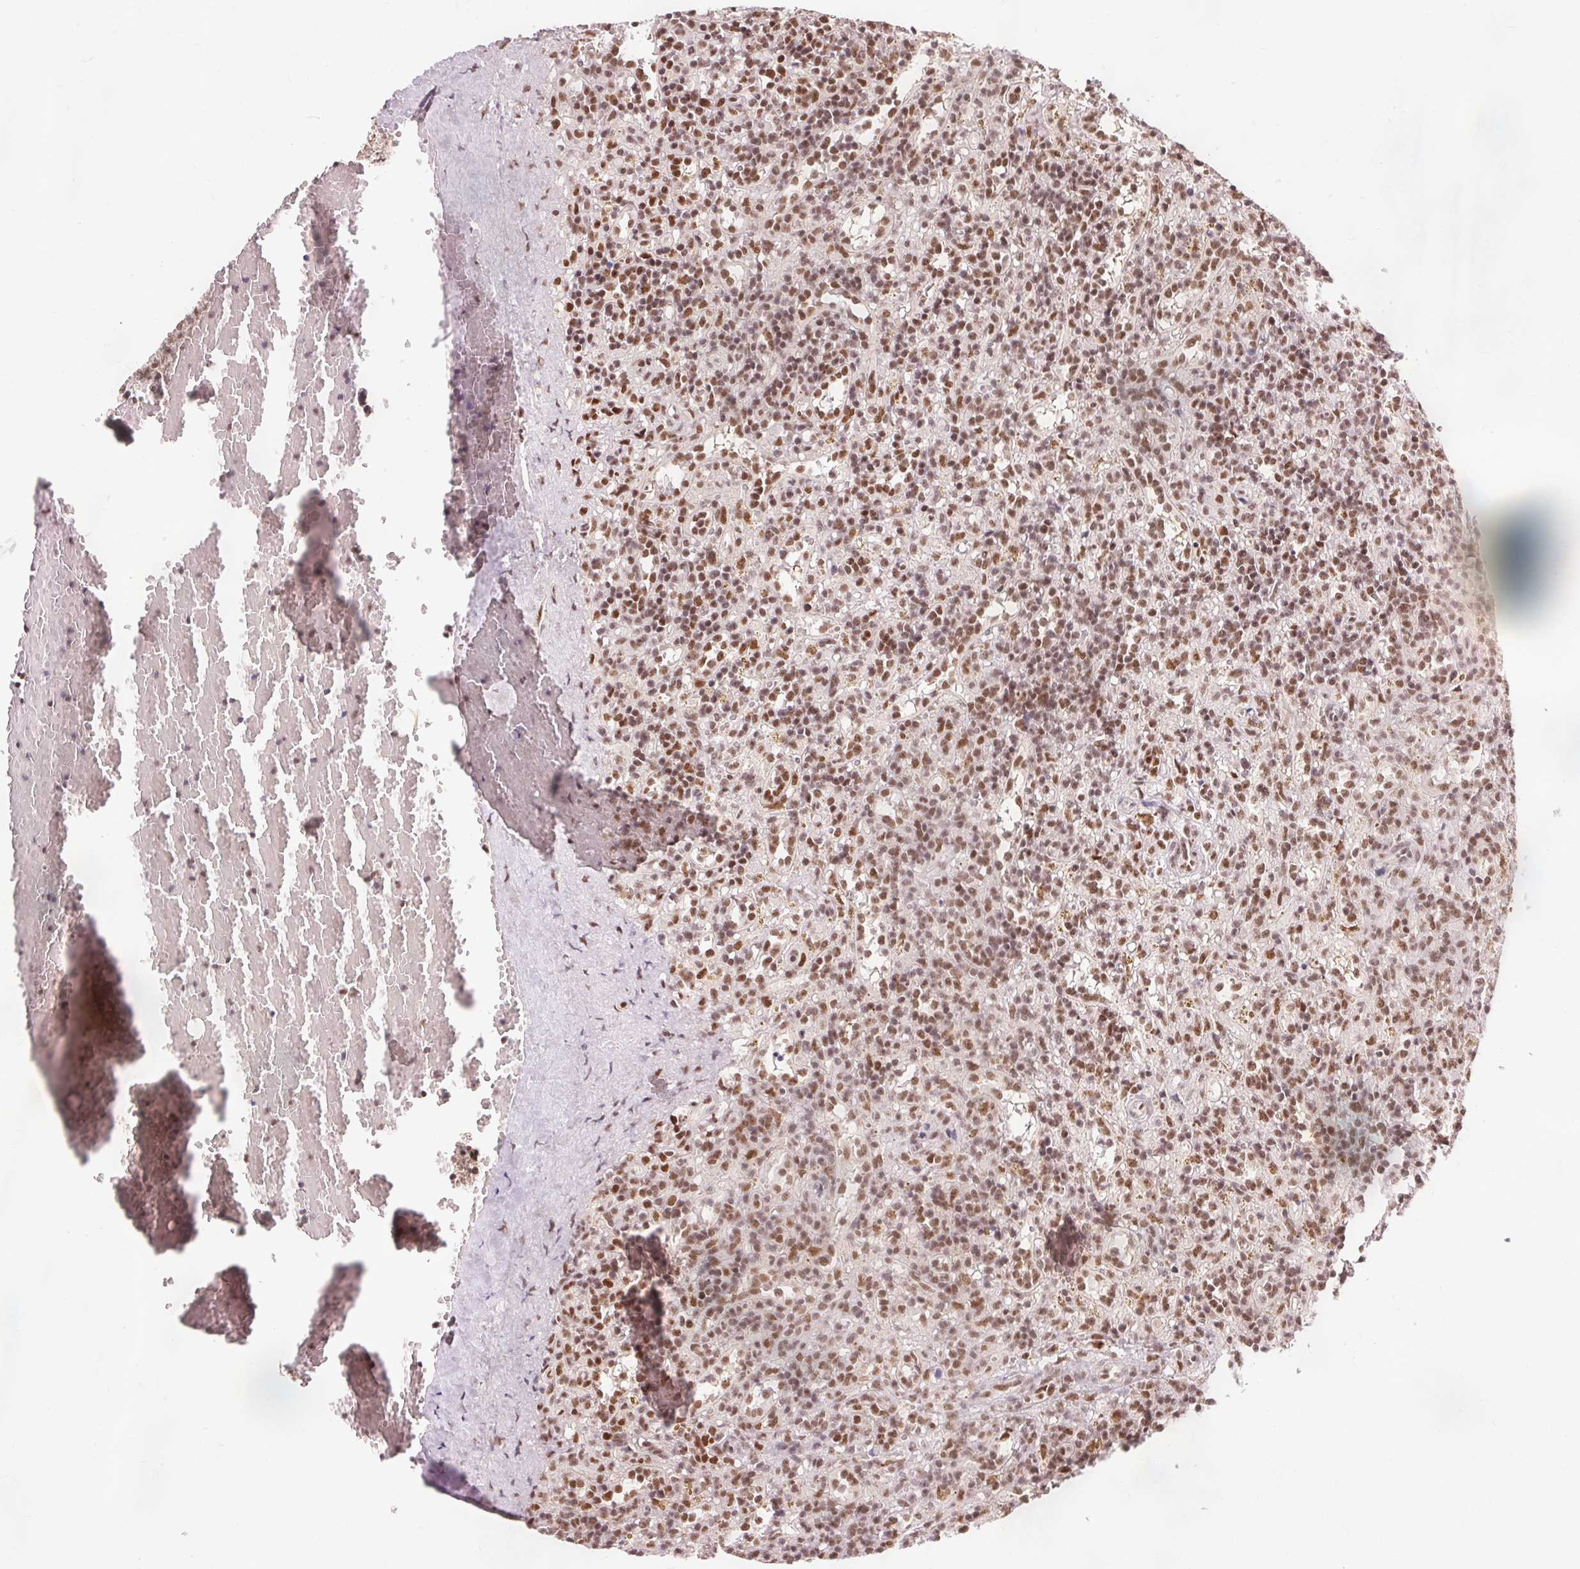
{"staining": {"intensity": "moderate", "quantity": ">75%", "location": "nuclear"}, "tissue": "lymphoma", "cell_type": "Tumor cells", "image_type": "cancer", "snomed": [{"axis": "morphology", "description": "Malignant lymphoma, non-Hodgkin's type, Low grade"}, {"axis": "topography", "description": "Spleen"}], "caption": "Approximately >75% of tumor cells in human low-grade malignant lymphoma, non-Hodgkin's type demonstrate moderate nuclear protein expression as visualized by brown immunohistochemical staining.", "gene": "ZBTB44", "patient": {"sex": "male", "age": 67}}